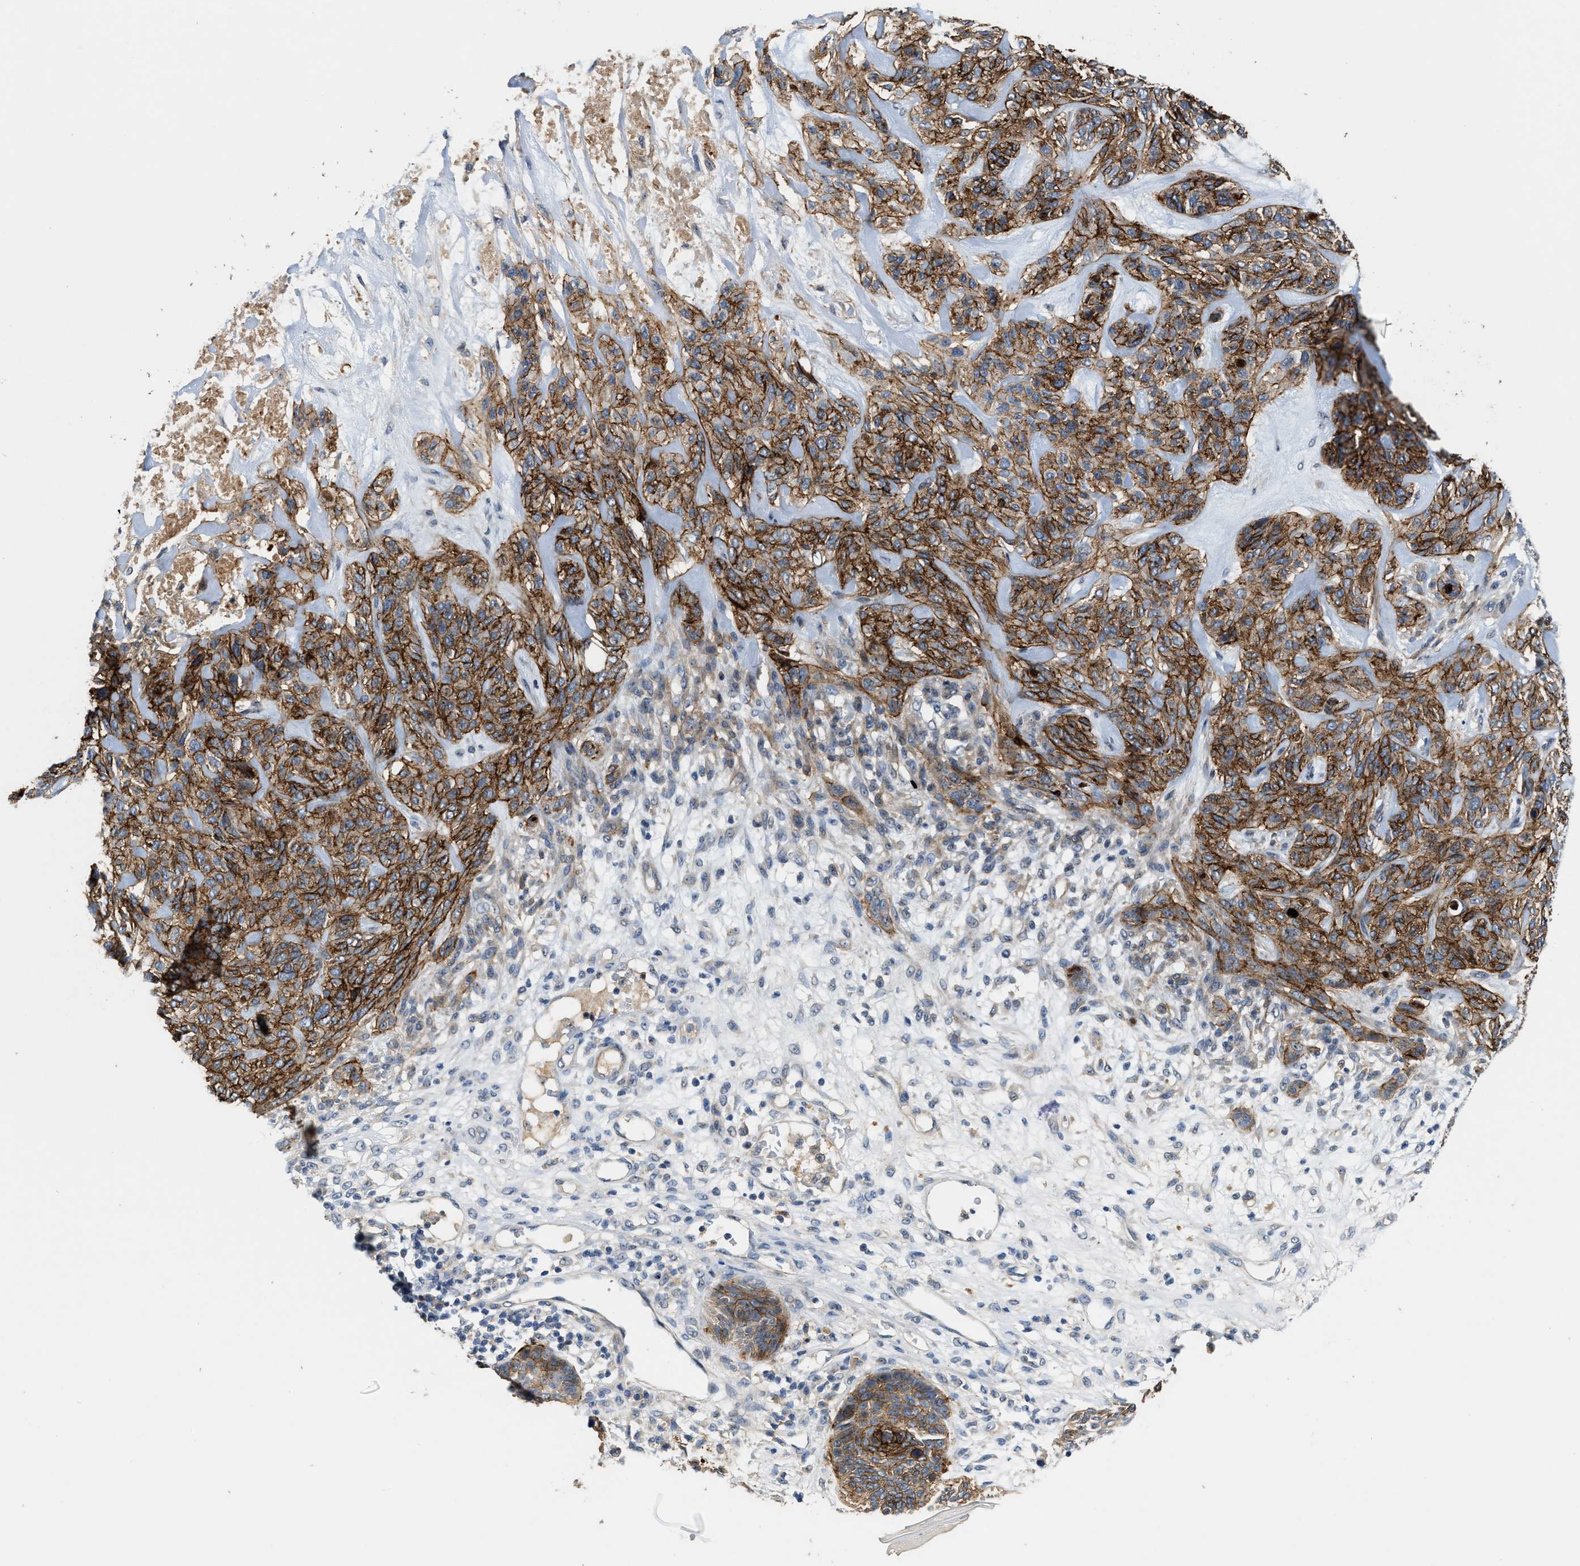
{"staining": {"intensity": "strong", "quantity": ">75%", "location": "nuclear"}, "tissue": "skin cancer", "cell_type": "Tumor cells", "image_type": "cancer", "snomed": [{"axis": "morphology", "description": "Basal cell carcinoma"}, {"axis": "topography", "description": "Skin"}], "caption": "Skin basal cell carcinoma stained with DAB immunohistochemistry (IHC) reveals high levels of strong nuclear positivity in approximately >75% of tumor cells.", "gene": "ZNF783", "patient": {"sex": "male", "age": 55}}